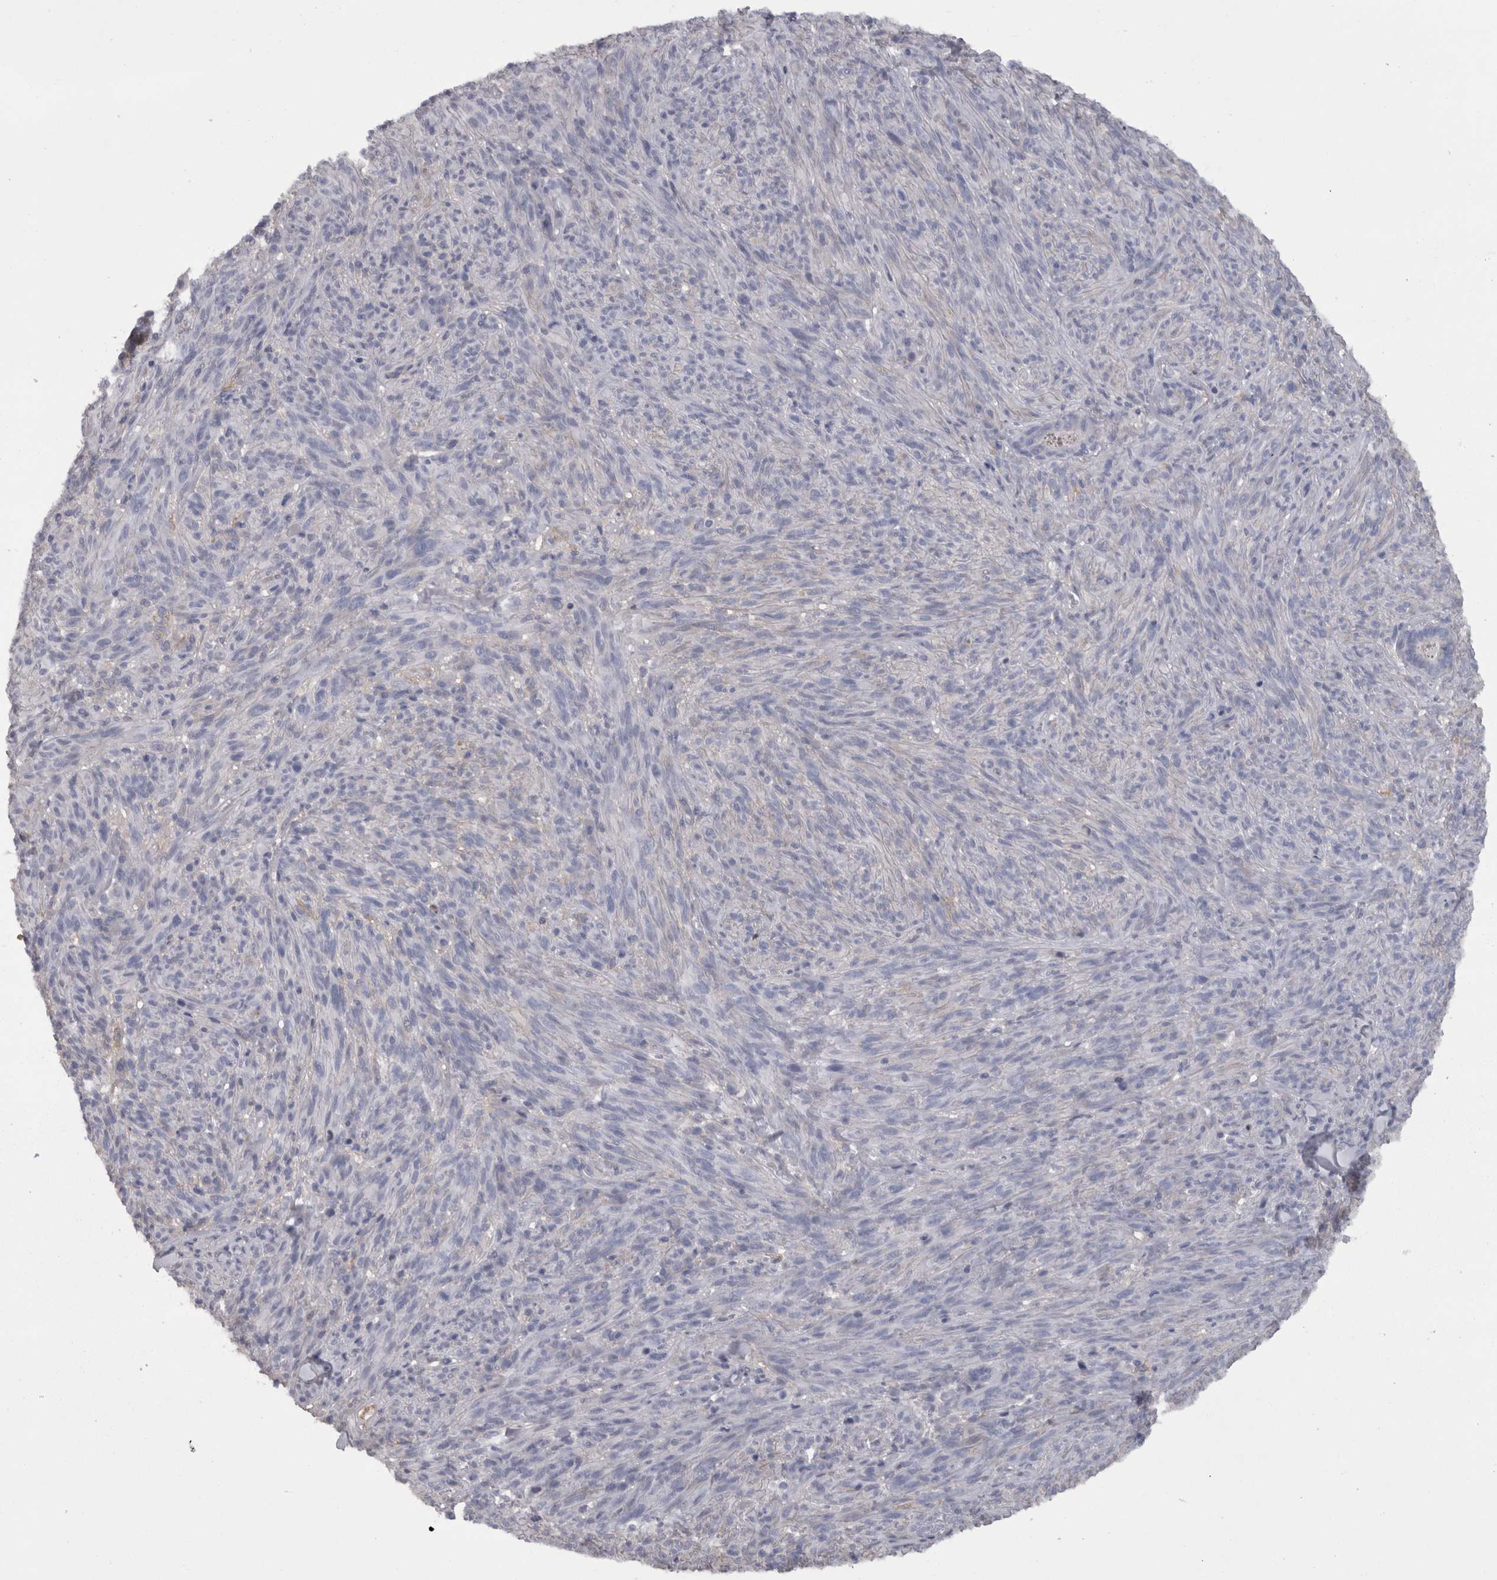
{"staining": {"intensity": "negative", "quantity": "none", "location": "none"}, "tissue": "melanoma", "cell_type": "Tumor cells", "image_type": "cancer", "snomed": [{"axis": "morphology", "description": "Malignant melanoma, NOS"}, {"axis": "topography", "description": "Skin of head"}], "caption": "DAB (3,3'-diaminobenzidine) immunohistochemical staining of human malignant melanoma exhibits no significant expression in tumor cells.", "gene": "CAMK2D", "patient": {"sex": "male", "age": 96}}